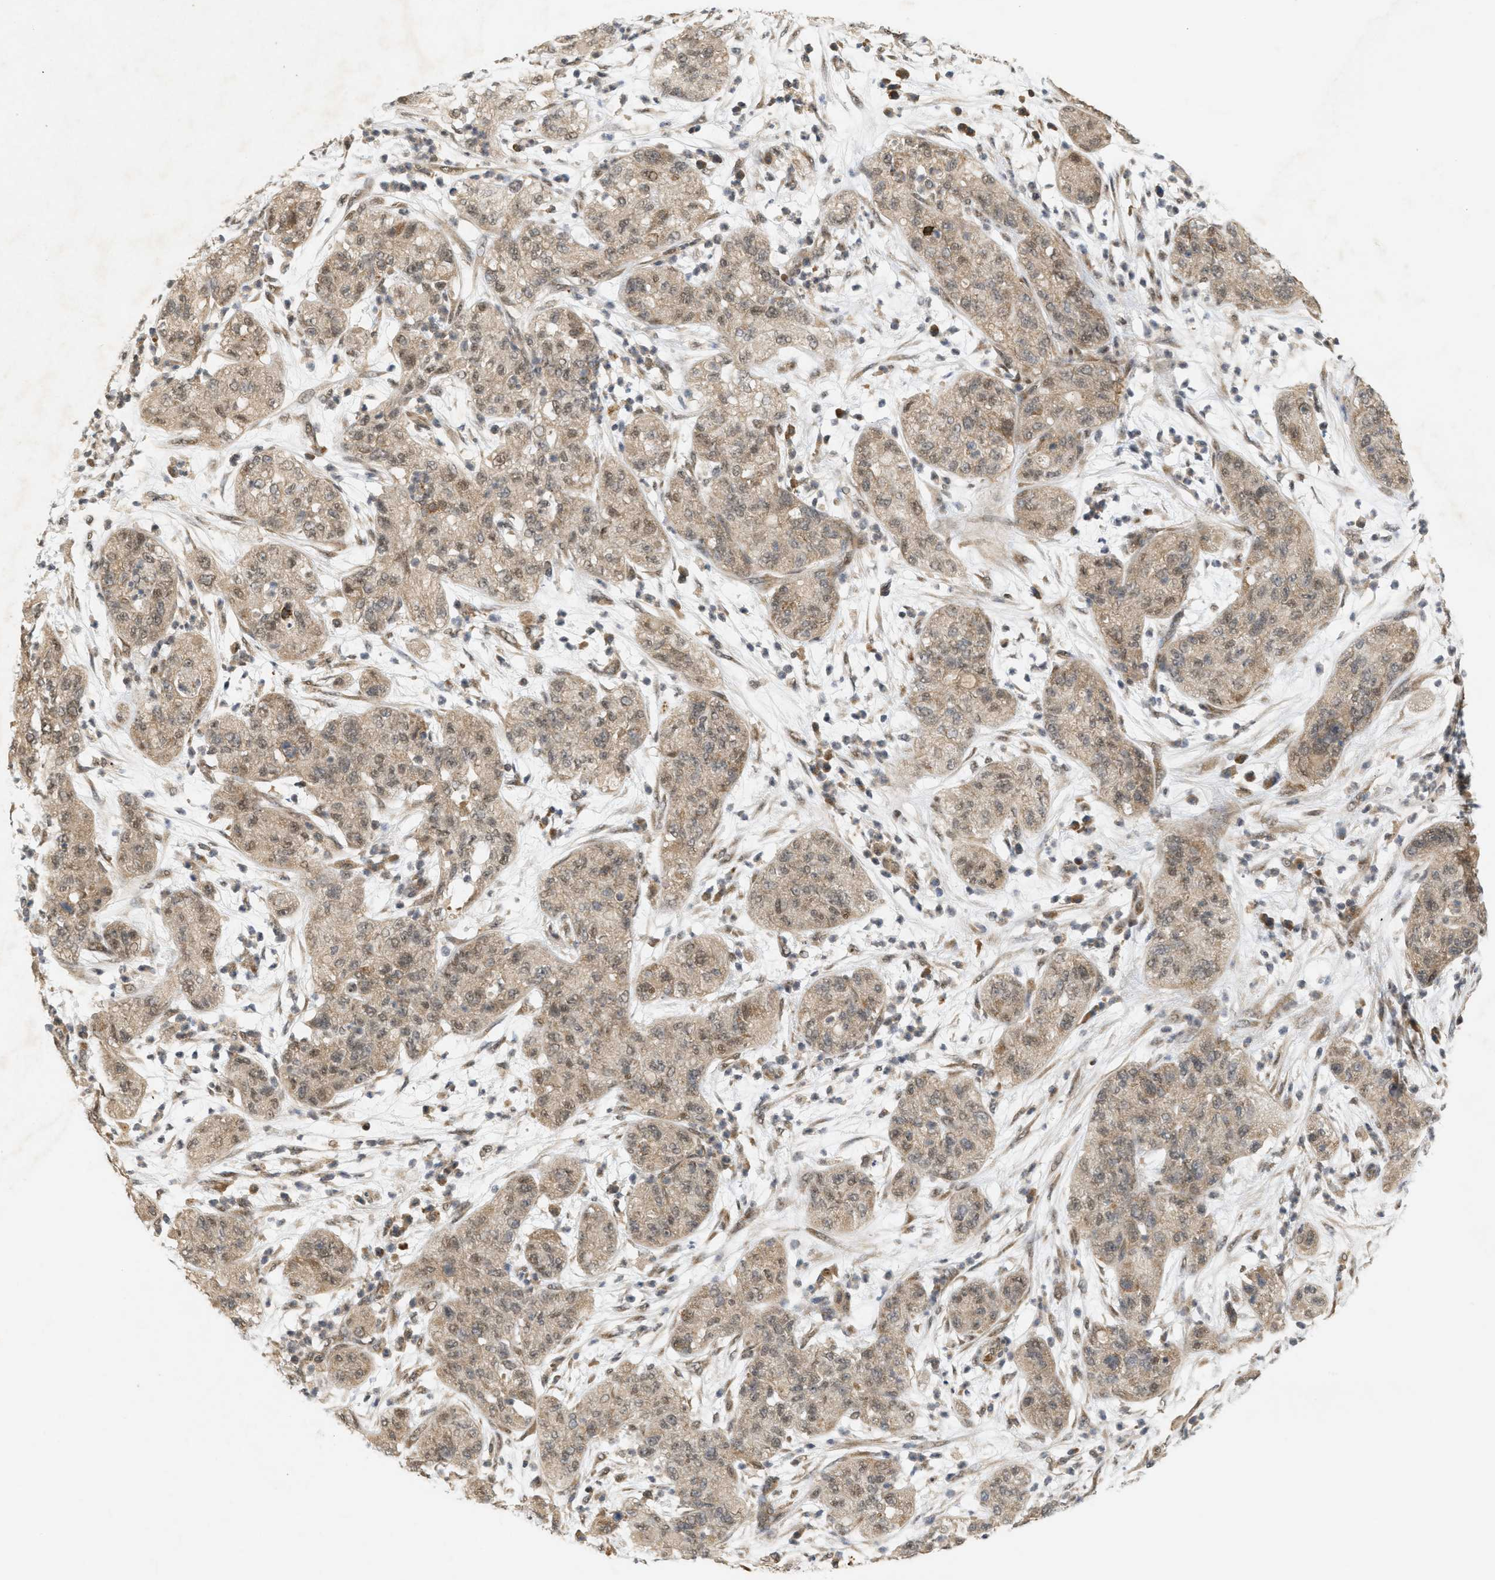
{"staining": {"intensity": "moderate", "quantity": ">75%", "location": "cytoplasmic/membranous,nuclear"}, "tissue": "pancreatic cancer", "cell_type": "Tumor cells", "image_type": "cancer", "snomed": [{"axis": "morphology", "description": "Adenocarcinoma, NOS"}, {"axis": "topography", "description": "Pancreas"}], "caption": "Protein analysis of pancreatic adenocarcinoma tissue reveals moderate cytoplasmic/membranous and nuclear expression in about >75% of tumor cells.", "gene": "PRKD1", "patient": {"sex": "female", "age": 78}}